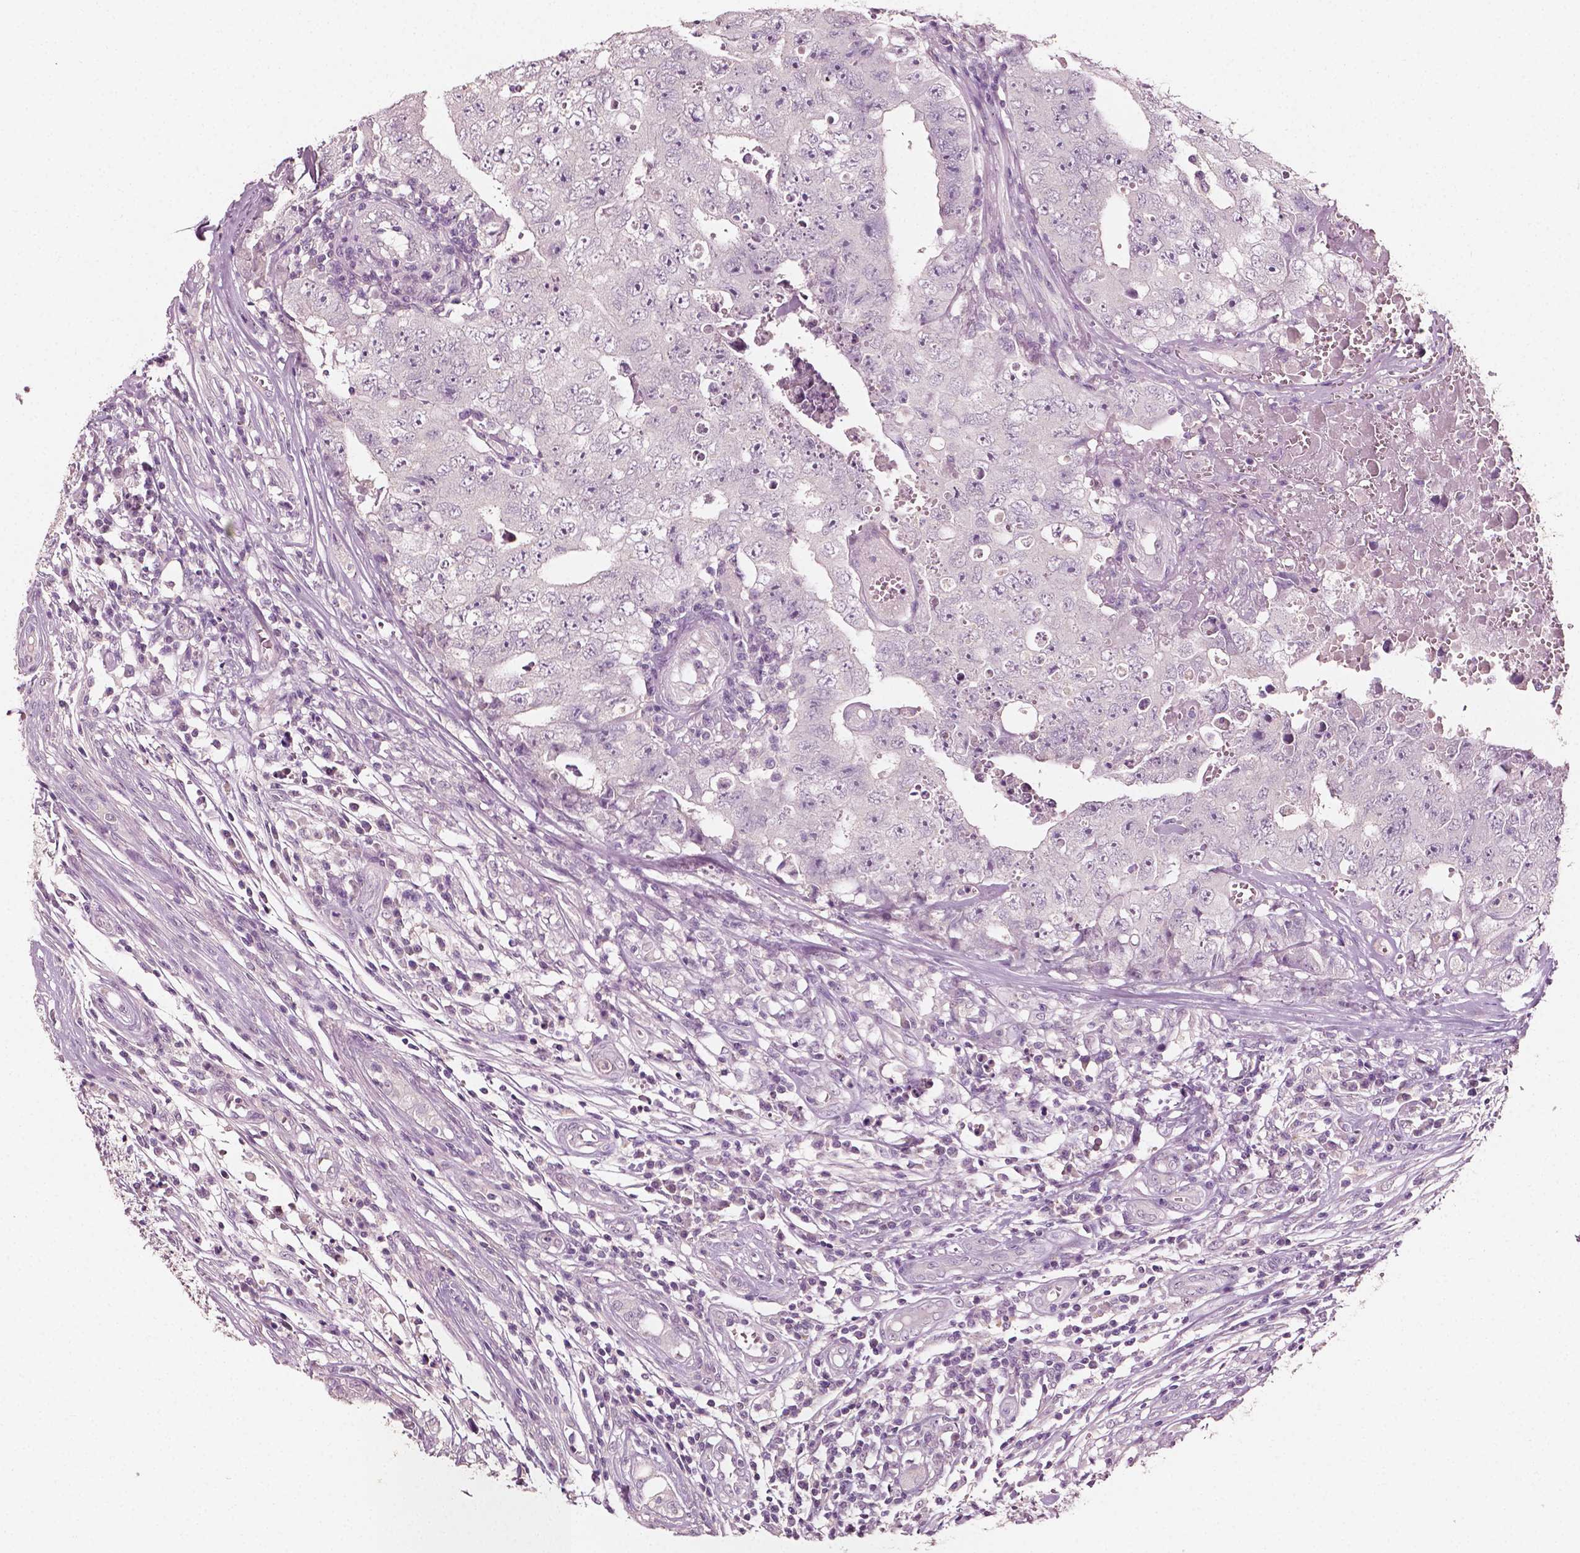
{"staining": {"intensity": "negative", "quantity": "none", "location": "none"}, "tissue": "testis cancer", "cell_type": "Tumor cells", "image_type": "cancer", "snomed": [{"axis": "morphology", "description": "Carcinoma, Embryonal, NOS"}, {"axis": "topography", "description": "Testis"}], "caption": "Image shows no significant protein staining in tumor cells of testis cancer.", "gene": "PLA2R1", "patient": {"sex": "male", "age": 36}}